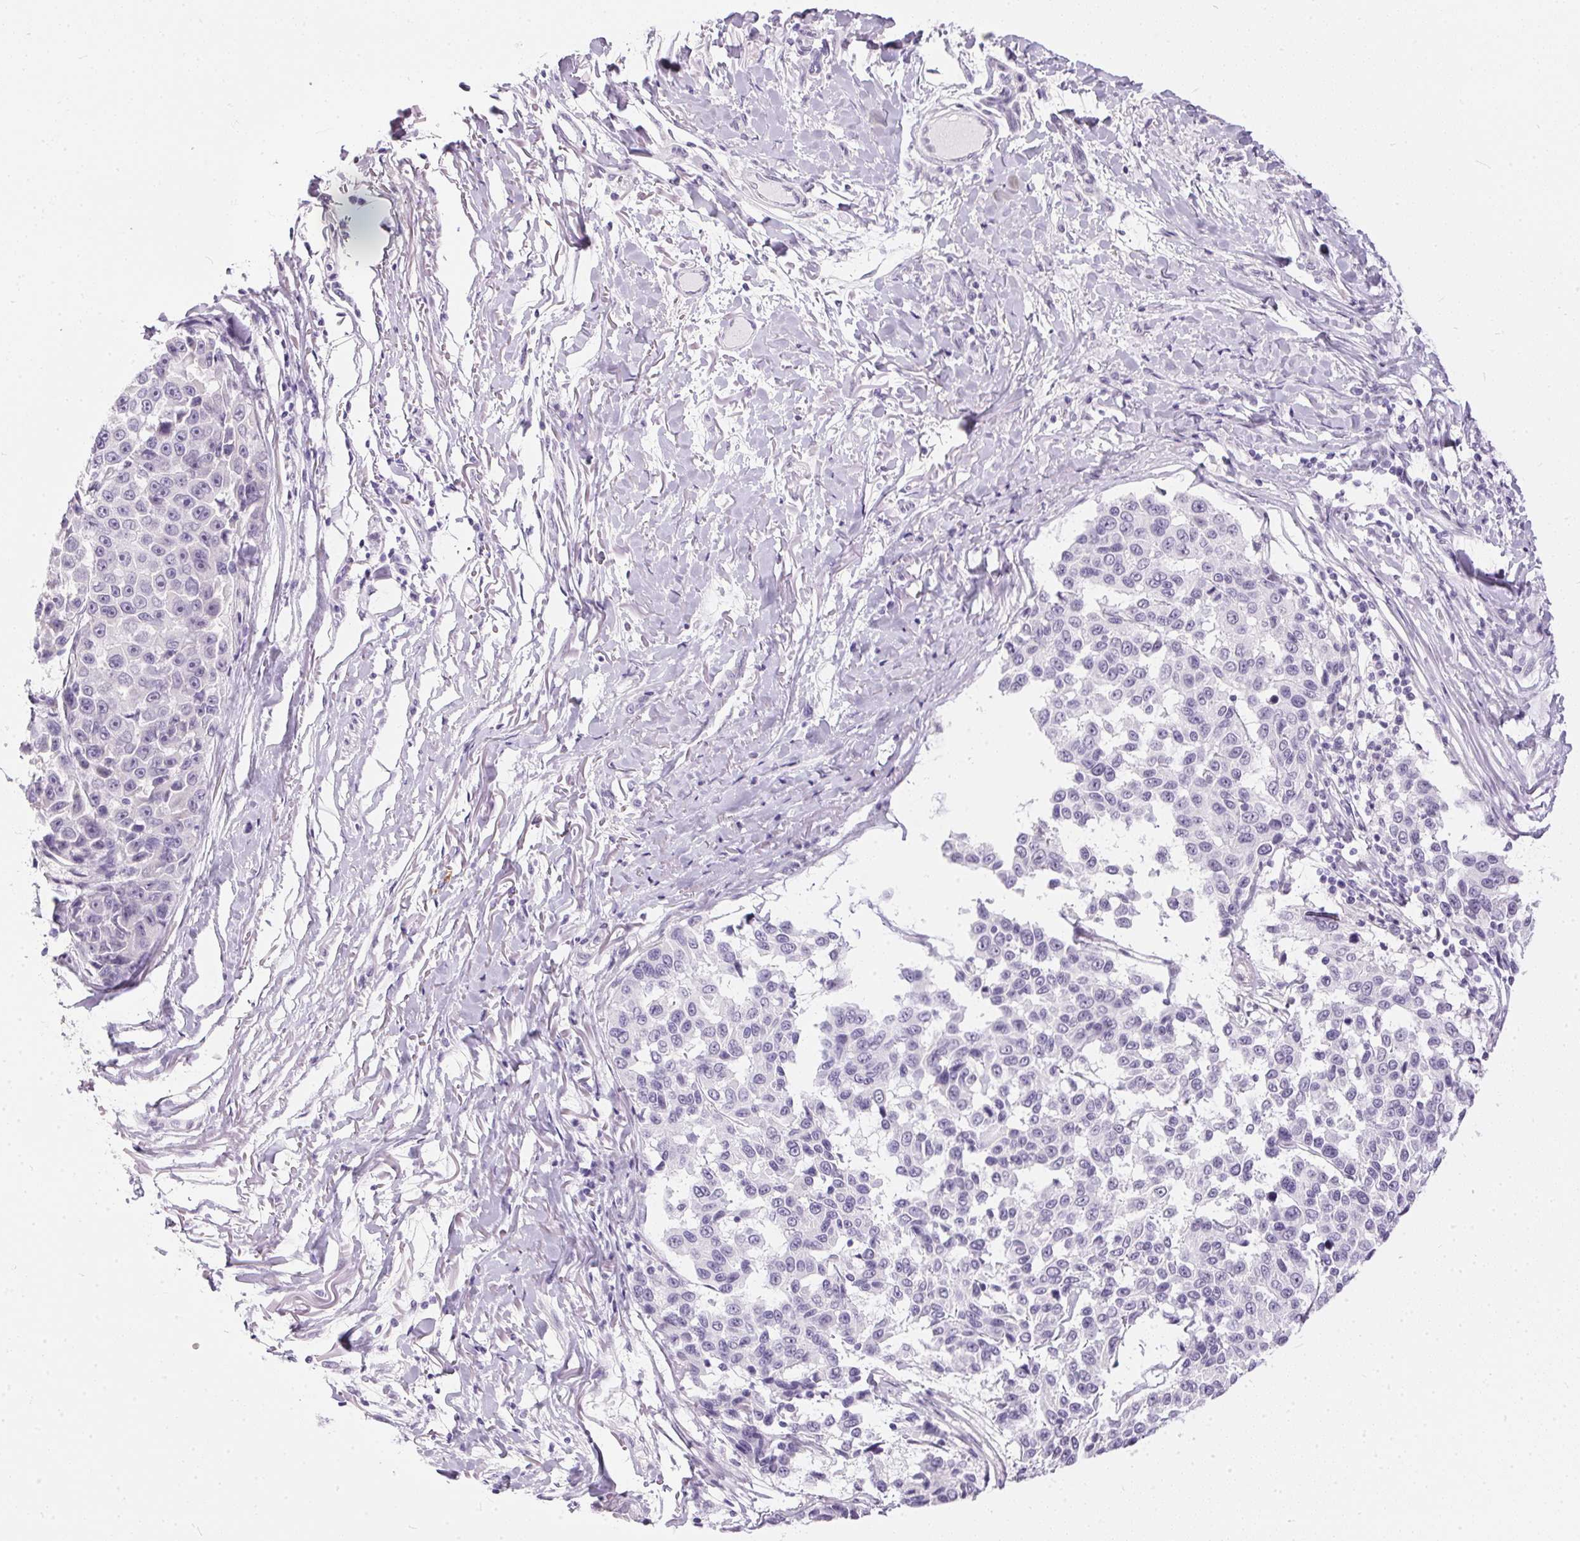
{"staining": {"intensity": "negative", "quantity": "none", "location": "none"}, "tissue": "melanoma", "cell_type": "Tumor cells", "image_type": "cancer", "snomed": [{"axis": "morphology", "description": "Malignant melanoma, NOS"}, {"axis": "topography", "description": "Skin"}], "caption": "Tumor cells show no significant positivity in malignant melanoma. Brightfield microscopy of immunohistochemistry (IHC) stained with DAB (3,3'-diaminobenzidine) (brown) and hematoxylin (blue), captured at high magnification.", "gene": "GBP6", "patient": {"sex": "female", "age": 66}}